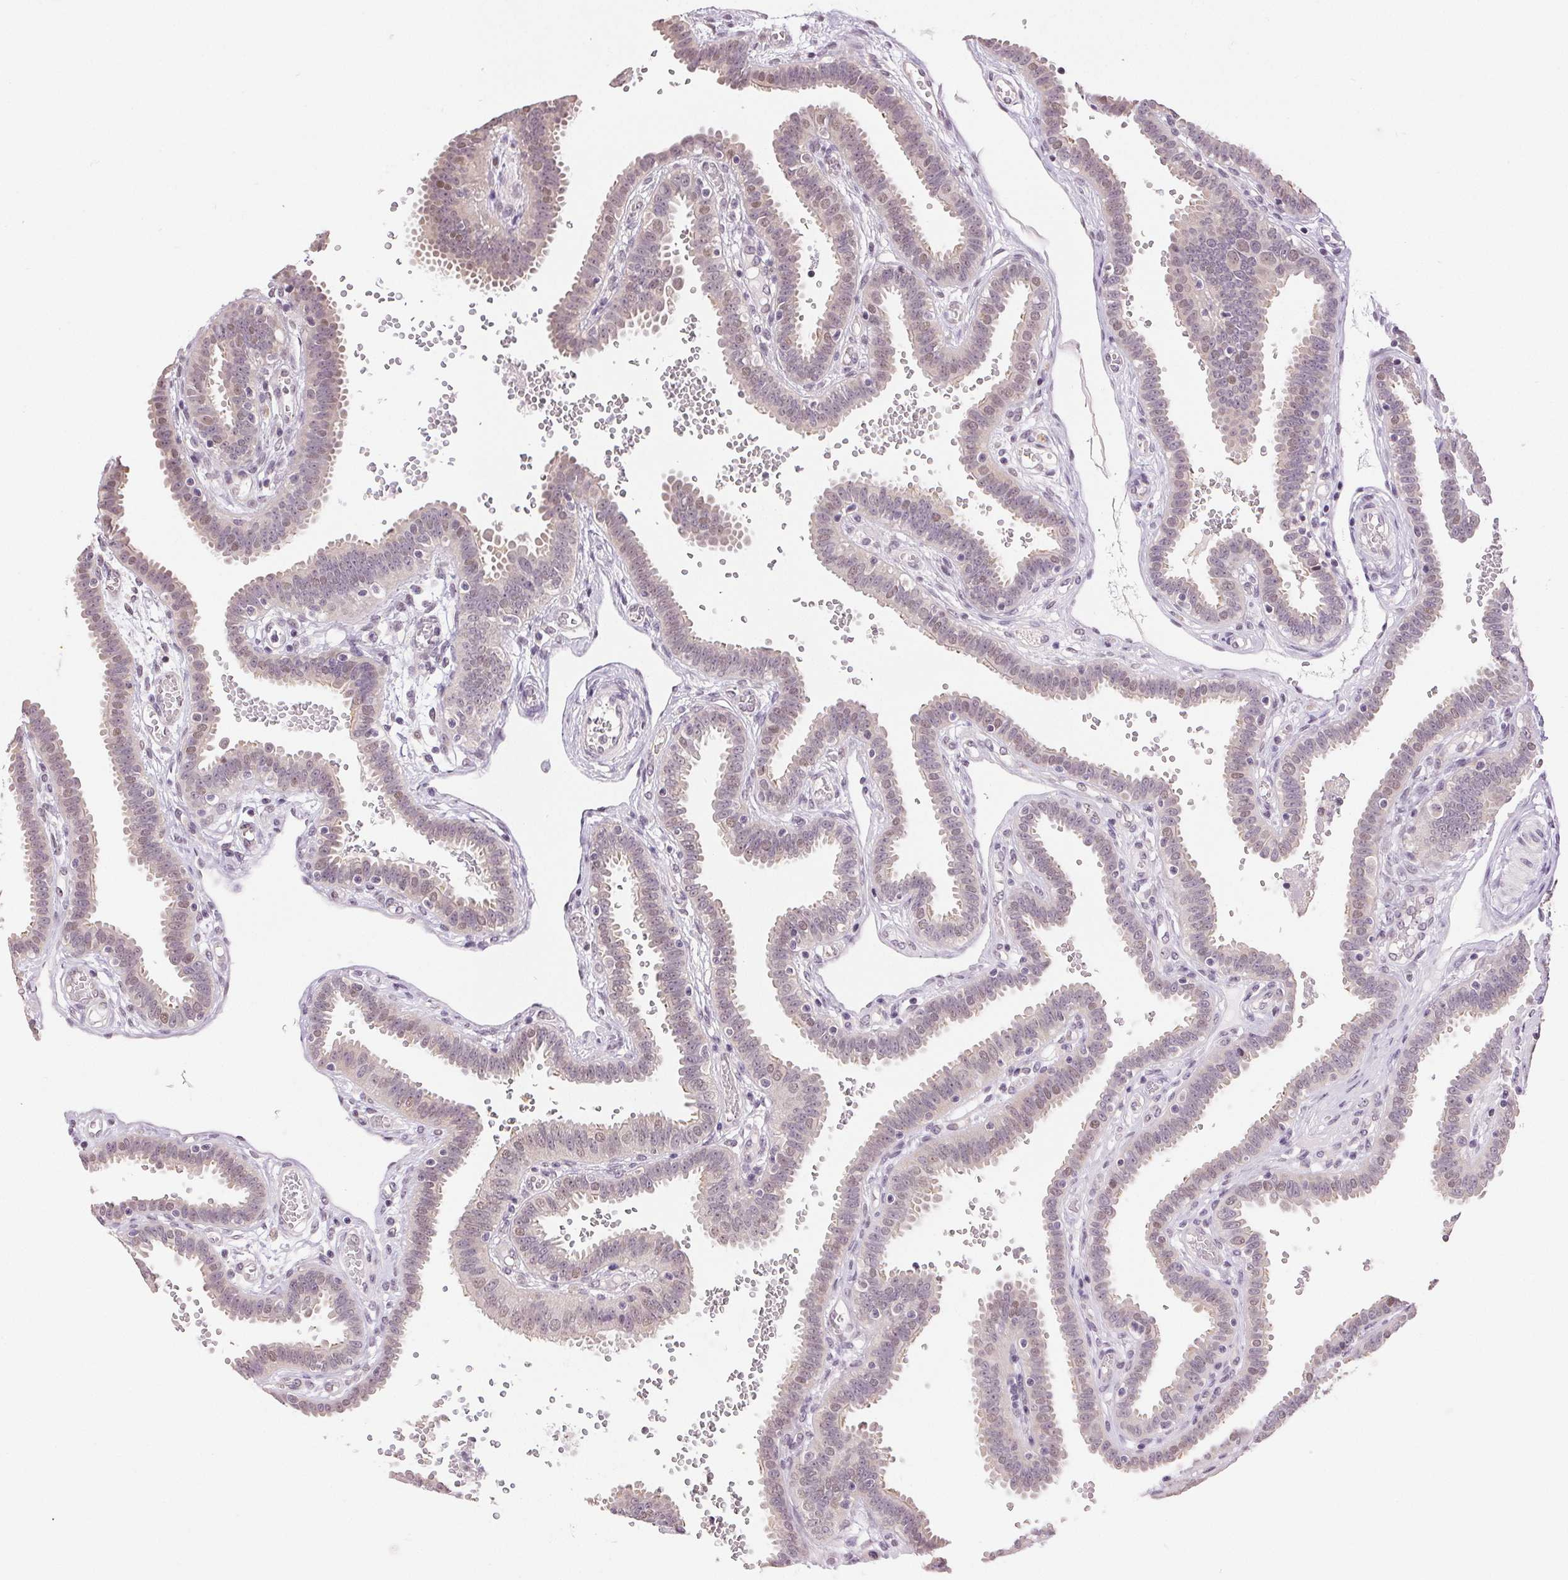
{"staining": {"intensity": "weak", "quantity": "25%-75%", "location": "nuclear"}, "tissue": "fallopian tube", "cell_type": "Glandular cells", "image_type": "normal", "snomed": [{"axis": "morphology", "description": "Normal tissue, NOS"}, {"axis": "topography", "description": "Fallopian tube"}], "caption": "This is an image of IHC staining of normal fallopian tube, which shows weak expression in the nuclear of glandular cells.", "gene": "PLCB1", "patient": {"sex": "female", "age": 37}}